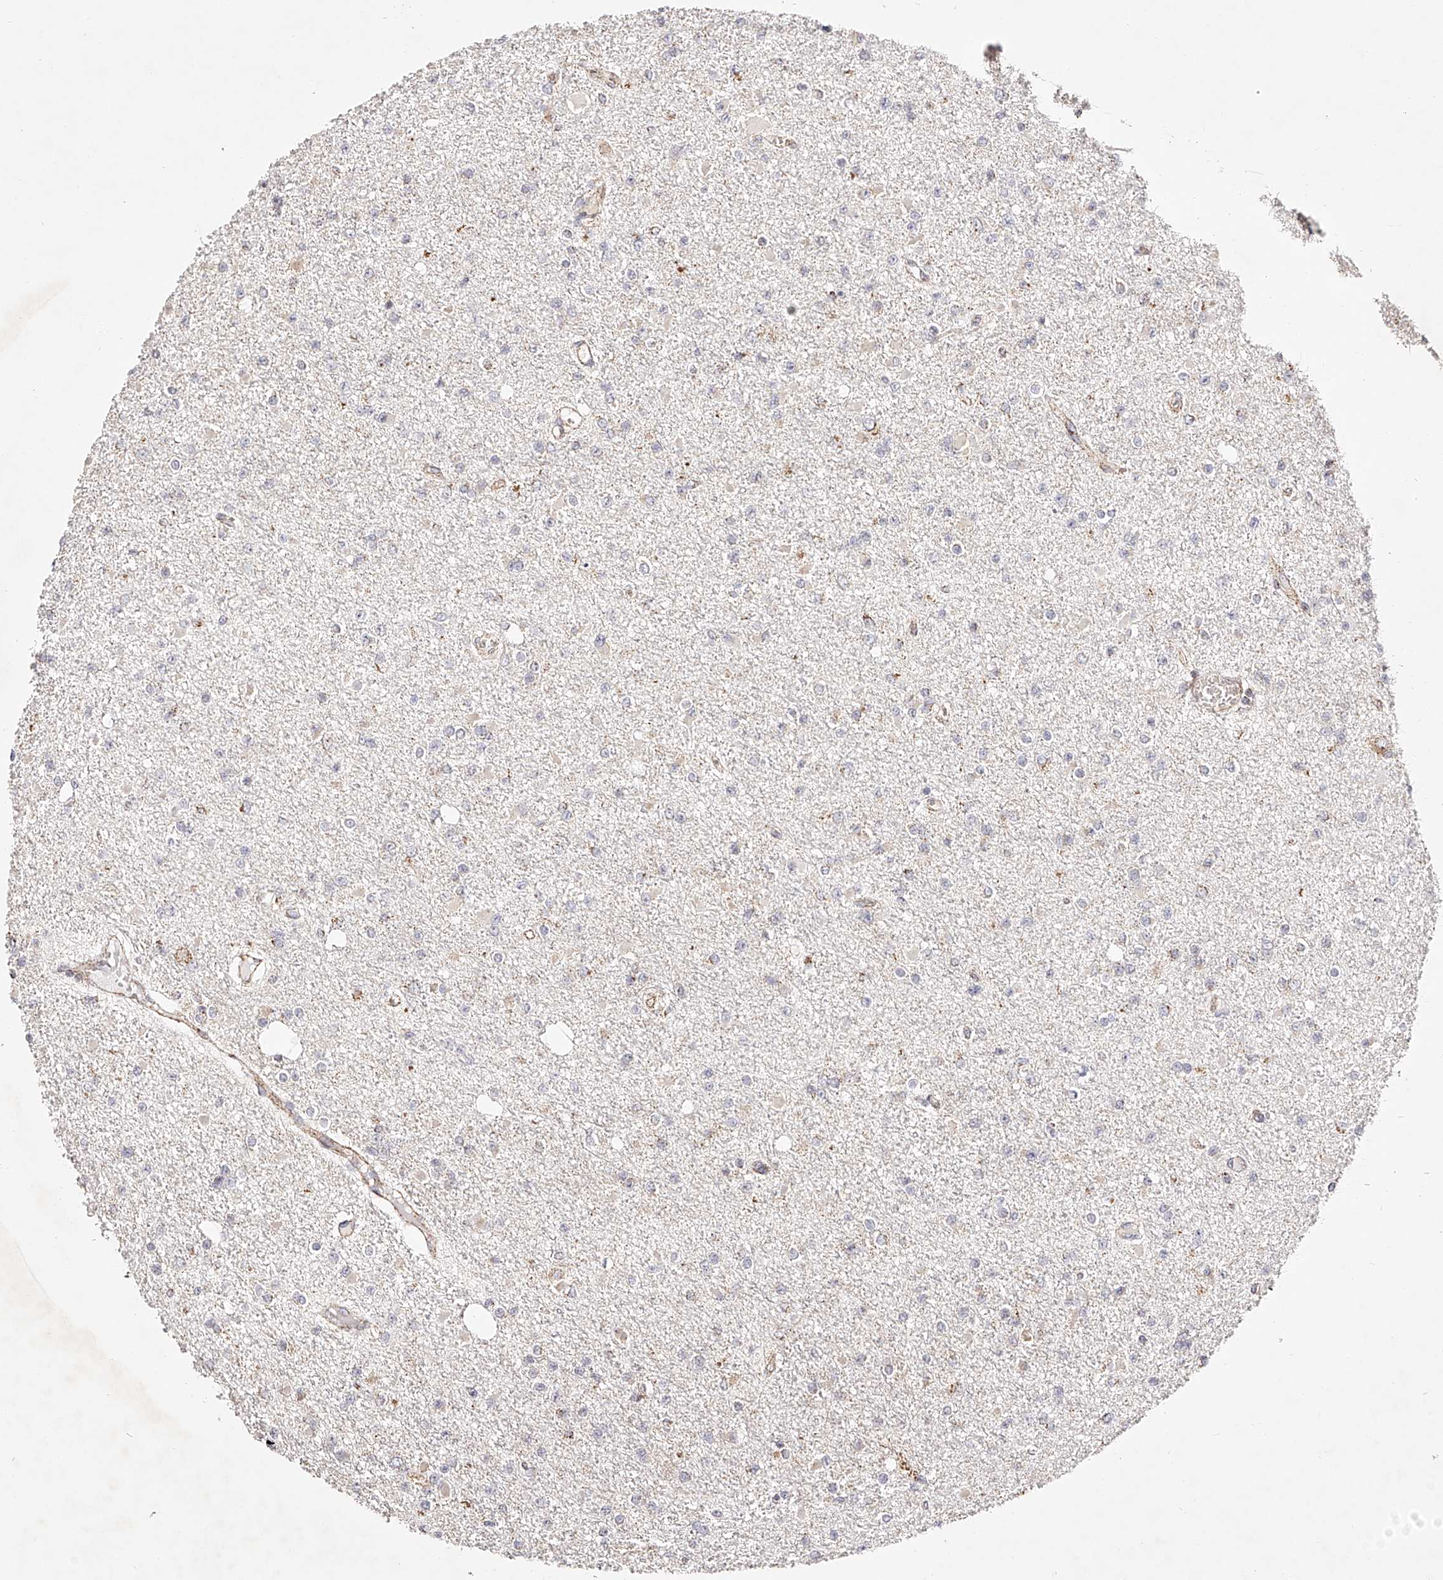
{"staining": {"intensity": "negative", "quantity": "none", "location": "none"}, "tissue": "glioma", "cell_type": "Tumor cells", "image_type": "cancer", "snomed": [{"axis": "morphology", "description": "Glioma, malignant, Low grade"}, {"axis": "topography", "description": "Brain"}], "caption": "Photomicrograph shows no significant protein expression in tumor cells of malignant glioma (low-grade).", "gene": "NDUFV3", "patient": {"sex": "female", "age": 22}}